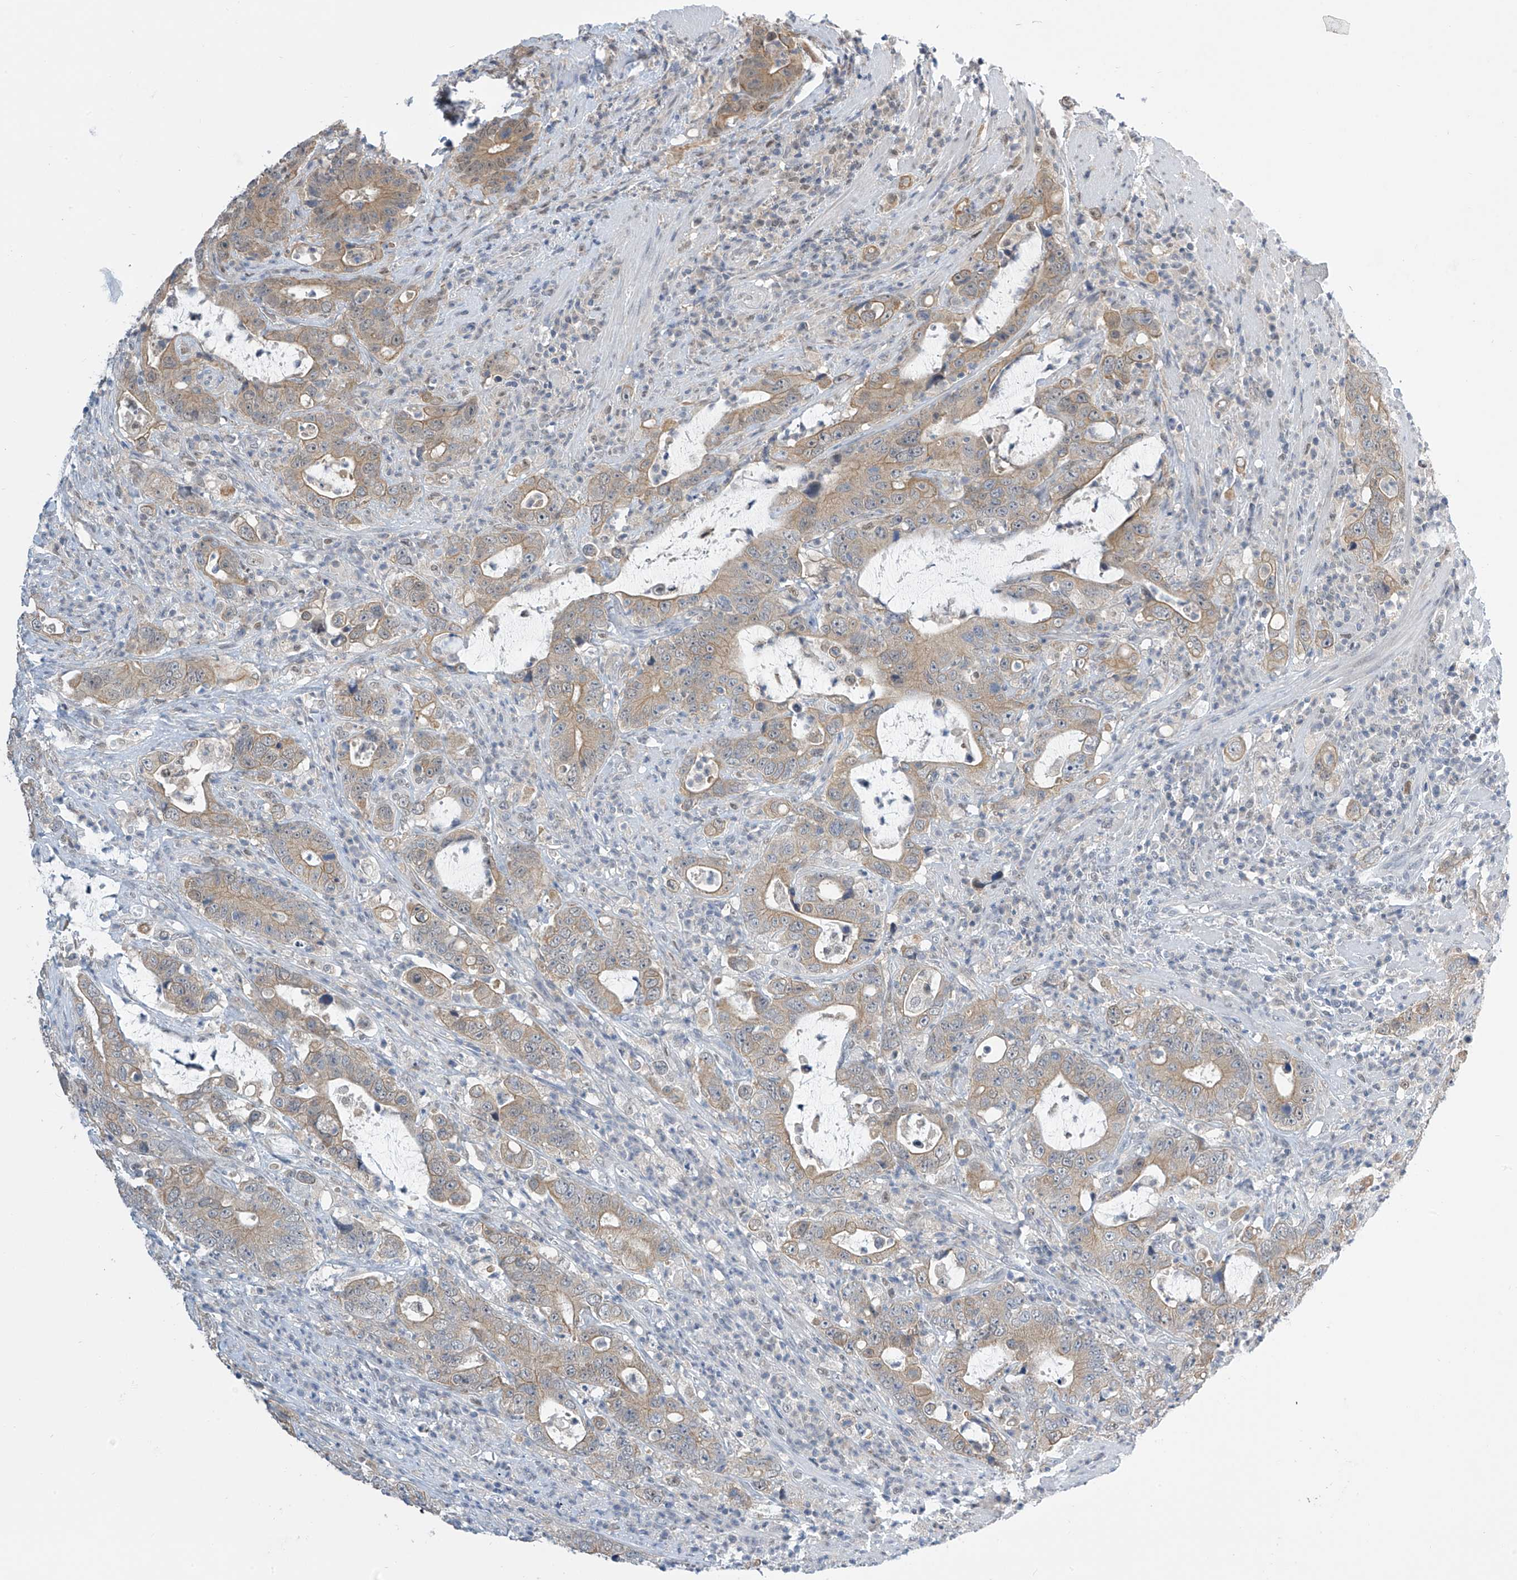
{"staining": {"intensity": "weak", "quantity": ">75%", "location": "cytoplasmic/membranous"}, "tissue": "colorectal cancer", "cell_type": "Tumor cells", "image_type": "cancer", "snomed": [{"axis": "morphology", "description": "Adenocarcinoma, NOS"}, {"axis": "topography", "description": "Colon"}], "caption": "Colorectal cancer (adenocarcinoma) tissue displays weak cytoplasmic/membranous expression in approximately >75% of tumor cells", "gene": "APLF", "patient": {"sex": "female", "age": 75}}